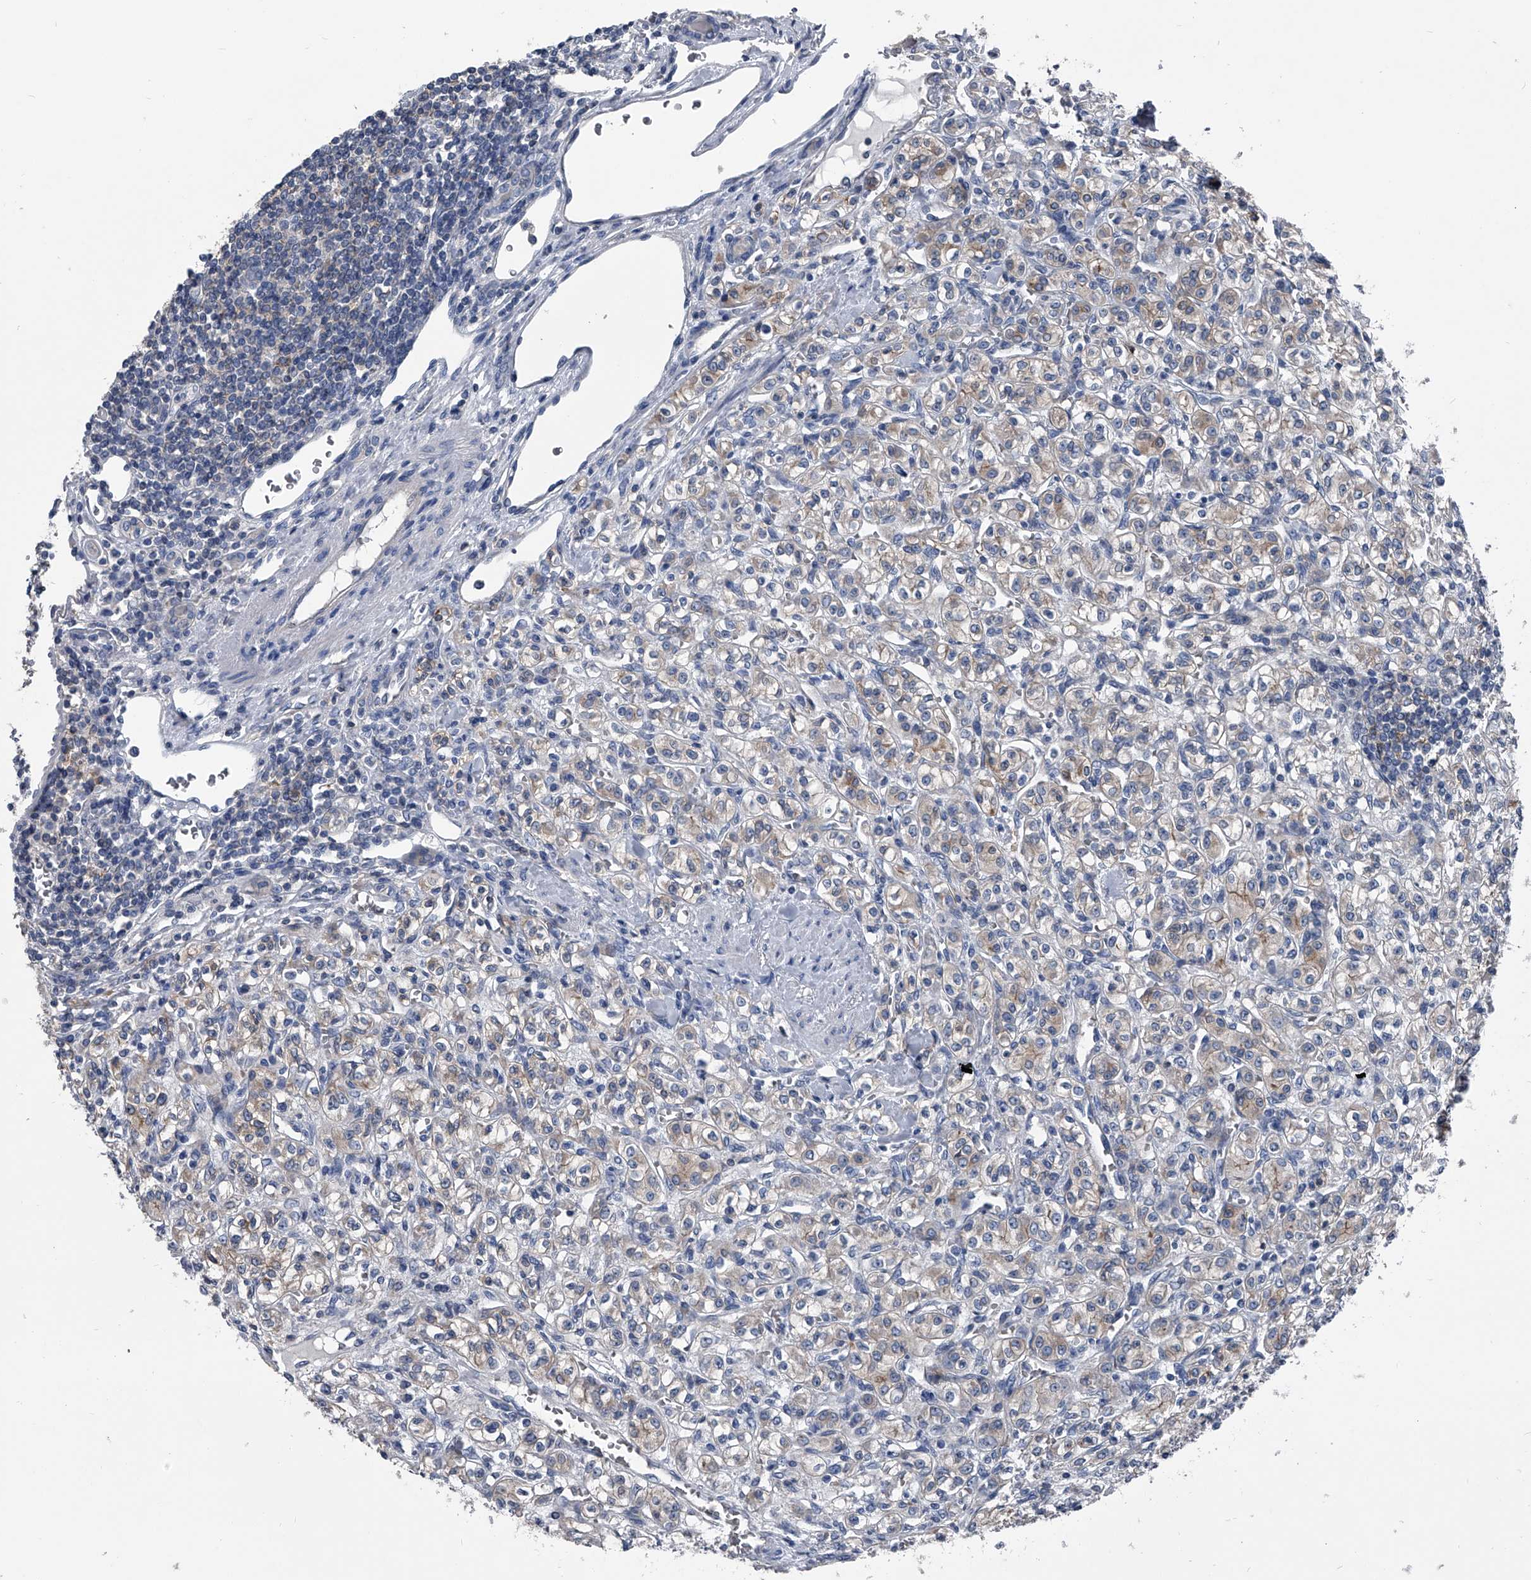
{"staining": {"intensity": "weak", "quantity": "25%-75%", "location": "cytoplasmic/membranous"}, "tissue": "renal cancer", "cell_type": "Tumor cells", "image_type": "cancer", "snomed": [{"axis": "morphology", "description": "Adenocarcinoma, NOS"}, {"axis": "topography", "description": "Kidney"}], "caption": "Immunohistochemical staining of human renal cancer displays low levels of weak cytoplasmic/membranous protein positivity in about 25%-75% of tumor cells. The staining was performed using DAB to visualize the protein expression in brown, while the nuclei were stained in blue with hematoxylin (Magnification: 20x).", "gene": "KIF13A", "patient": {"sex": "male", "age": 77}}